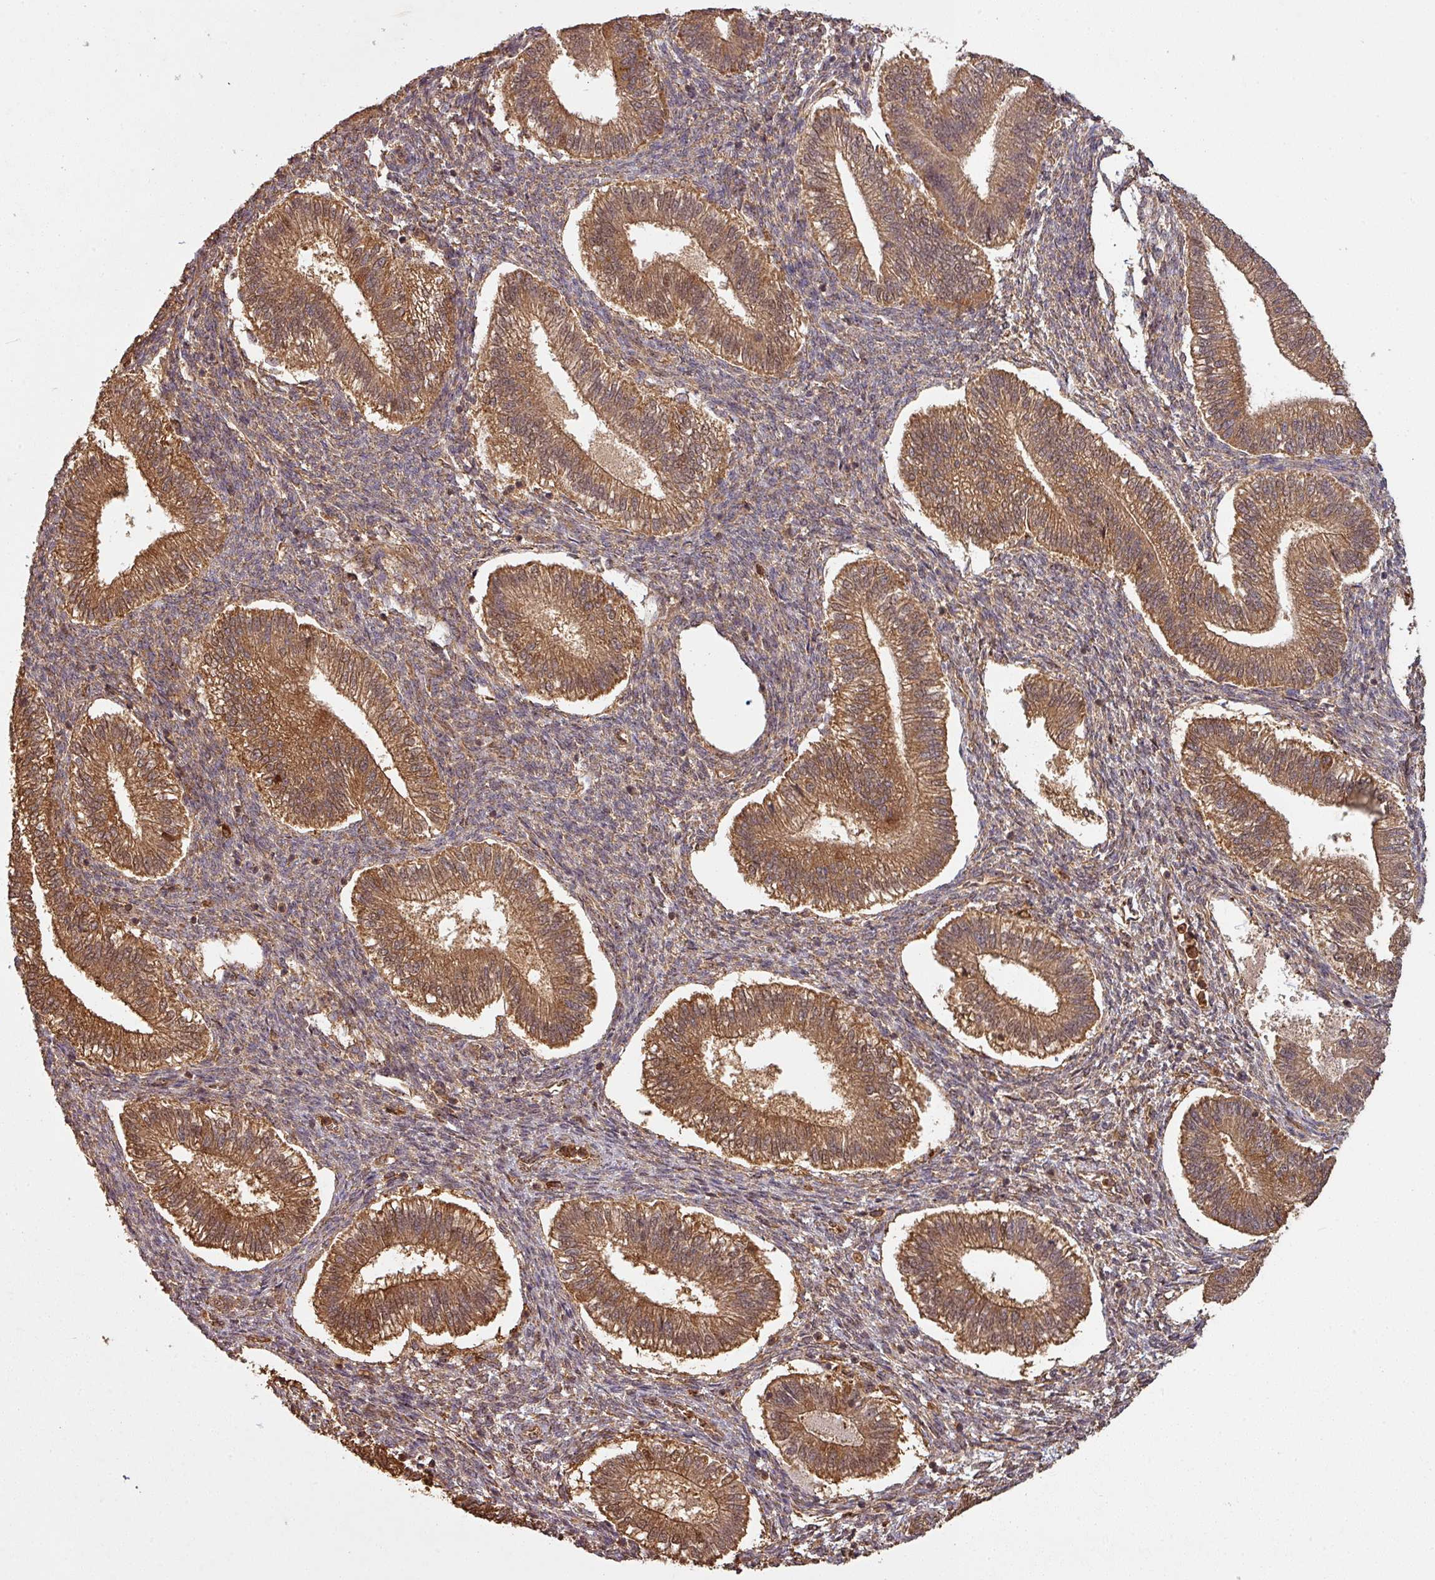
{"staining": {"intensity": "moderate", "quantity": ">75%", "location": "cytoplasmic/membranous"}, "tissue": "endometrium", "cell_type": "Cells in endometrial stroma", "image_type": "normal", "snomed": [{"axis": "morphology", "description": "Normal tissue, NOS"}, {"axis": "topography", "description": "Endometrium"}], "caption": "This is a histology image of immunohistochemistry staining of benign endometrium, which shows moderate positivity in the cytoplasmic/membranous of cells in endometrial stroma.", "gene": "ZNF322", "patient": {"sex": "female", "age": 25}}